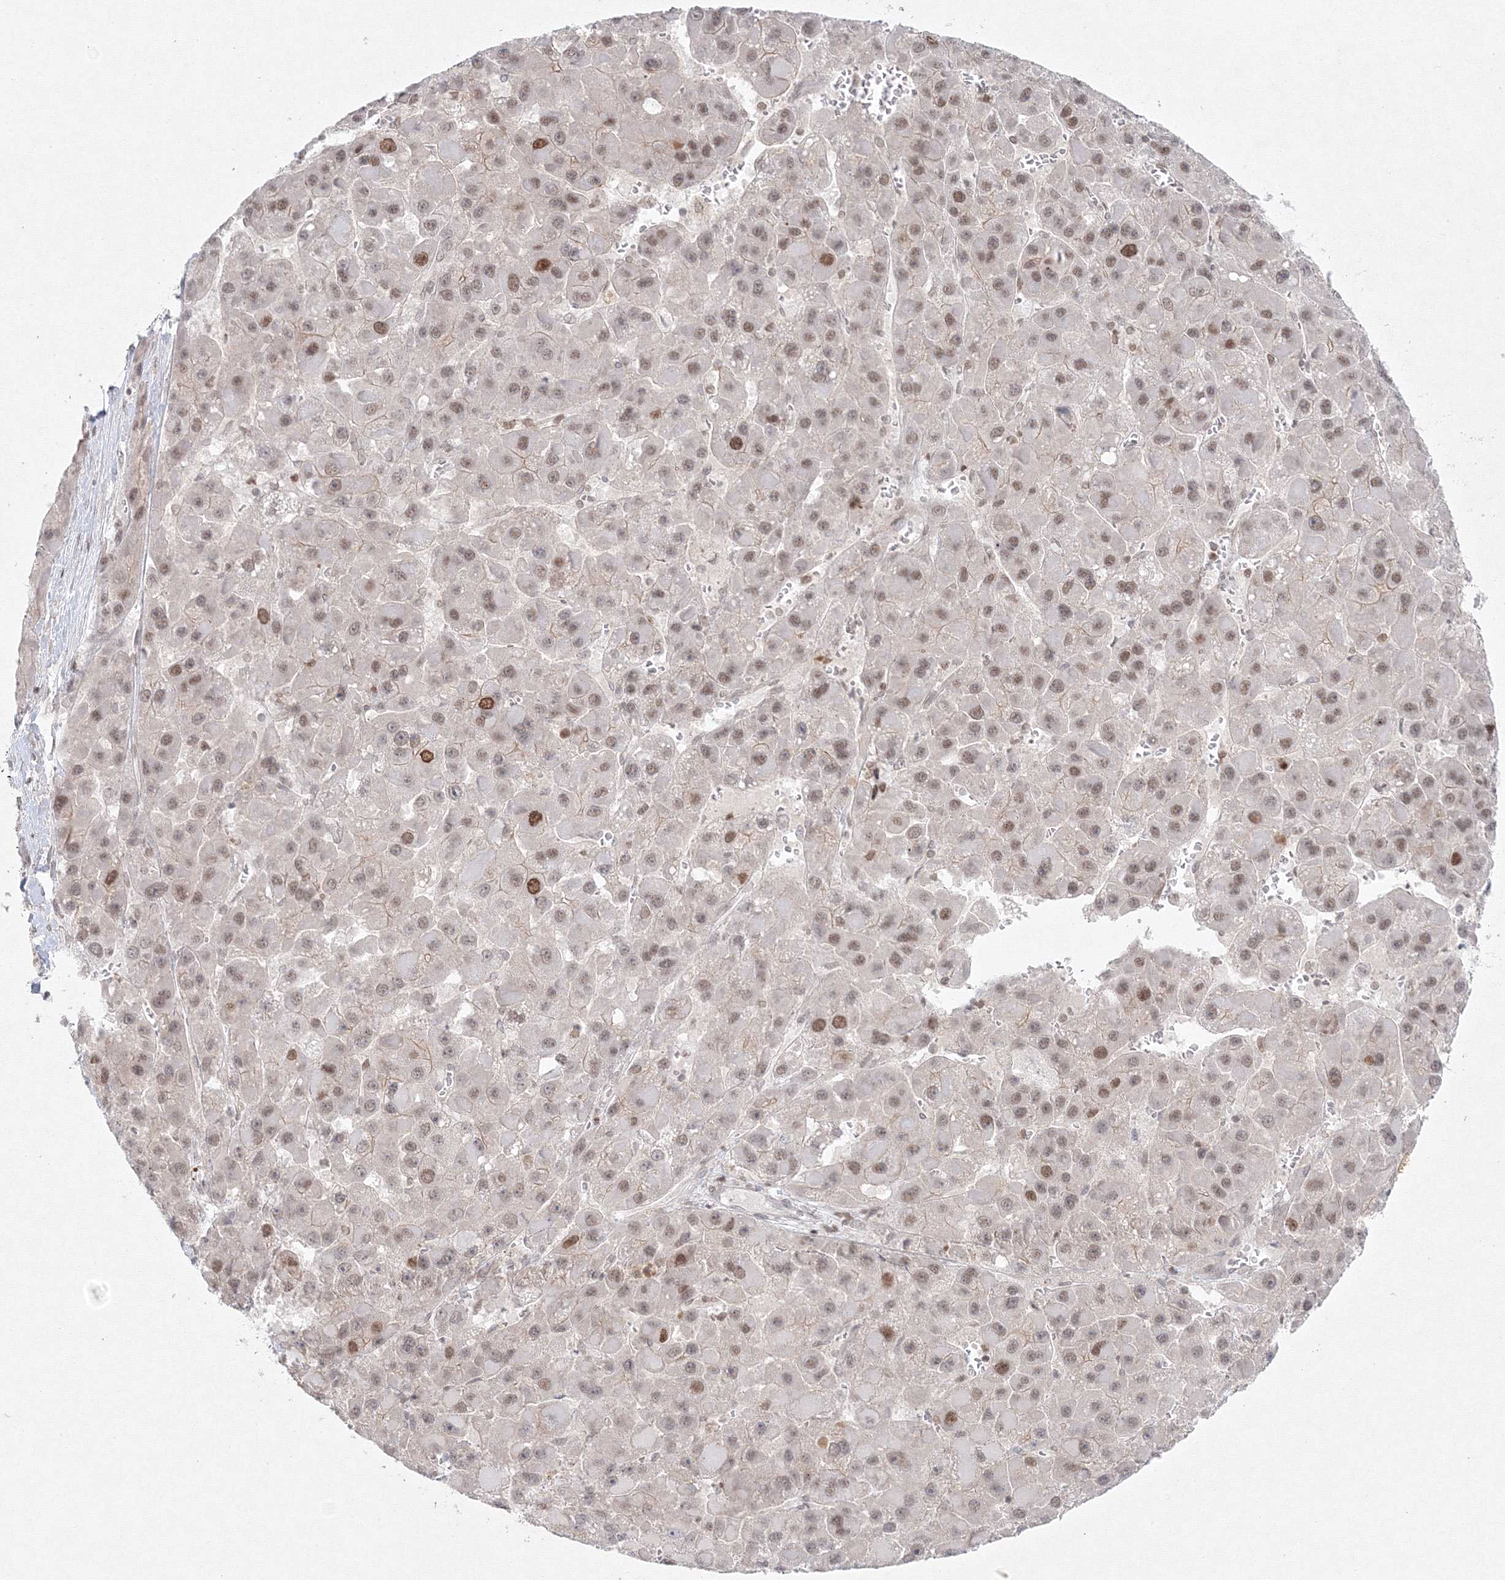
{"staining": {"intensity": "moderate", "quantity": "<25%", "location": "nuclear"}, "tissue": "liver cancer", "cell_type": "Tumor cells", "image_type": "cancer", "snomed": [{"axis": "morphology", "description": "Carcinoma, Hepatocellular, NOS"}, {"axis": "topography", "description": "Liver"}], "caption": "Protein staining of liver cancer (hepatocellular carcinoma) tissue shows moderate nuclear positivity in about <25% of tumor cells.", "gene": "KIF4A", "patient": {"sex": "female", "age": 73}}